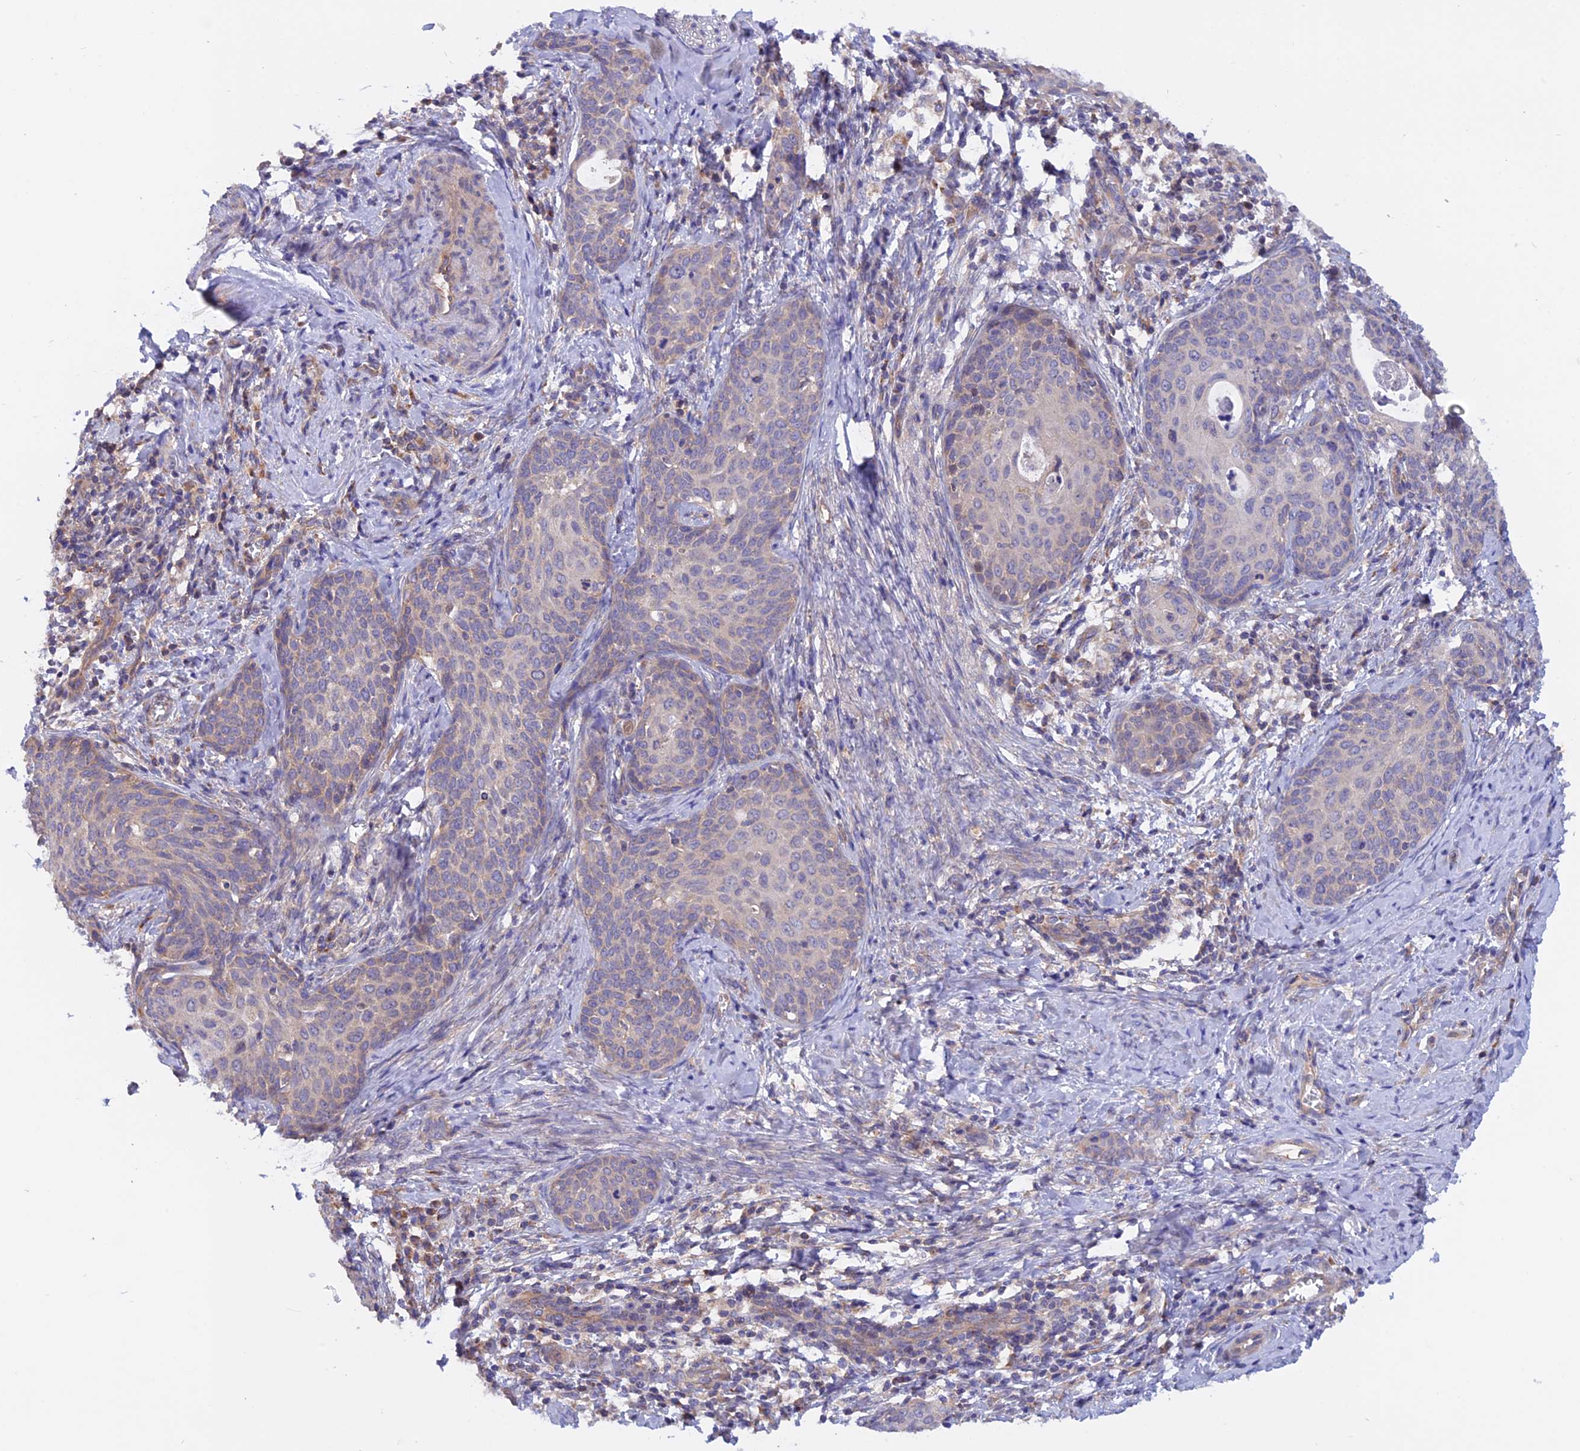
{"staining": {"intensity": "weak", "quantity": "<25%", "location": "cytoplasmic/membranous"}, "tissue": "cervical cancer", "cell_type": "Tumor cells", "image_type": "cancer", "snomed": [{"axis": "morphology", "description": "Squamous cell carcinoma, NOS"}, {"axis": "topography", "description": "Cervix"}], "caption": "DAB (3,3'-diaminobenzidine) immunohistochemical staining of cervical cancer (squamous cell carcinoma) reveals no significant expression in tumor cells.", "gene": "HYCC1", "patient": {"sex": "female", "age": 52}}